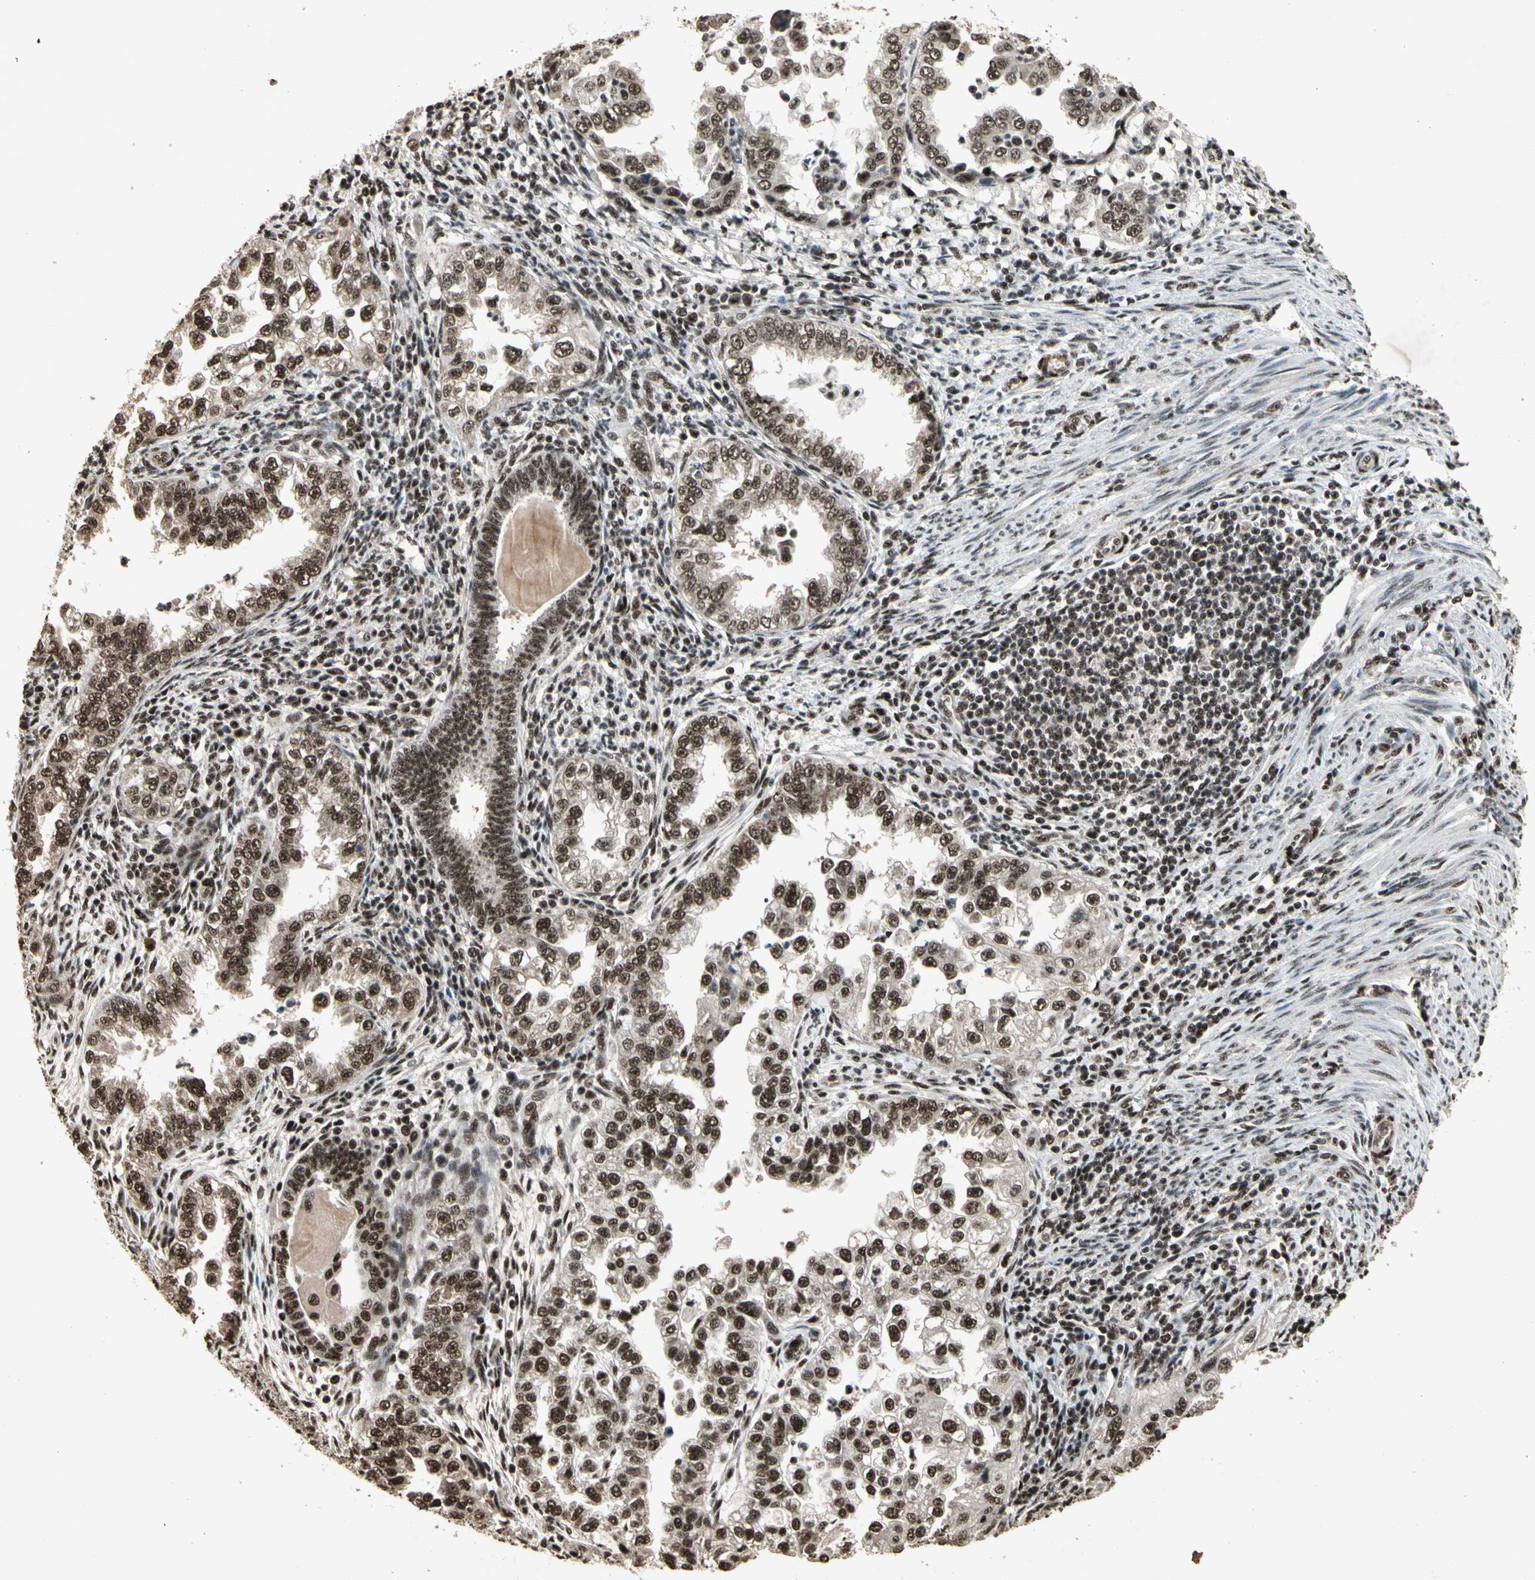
{"staining": {"intensity": "strong", "quantity": ">75%", "location": "nuclear"}, "tissue": "endometrial cancer", "cell_type": "Tumor cells", "image_type": "cancer", "snomed": [{"axis": "morphology", "description": "Adenocarcinoma, NOS"}, {"axis": "topography", "description": "Endometrium"}], "caption": "Tumor cells demonstrate high levels of strong nuclear expression in approximately >75% of cells in endometrial cancer (adenocarcinoma).", "gene": "TBX2", "patient": {"sex": "female", "age": 85}}